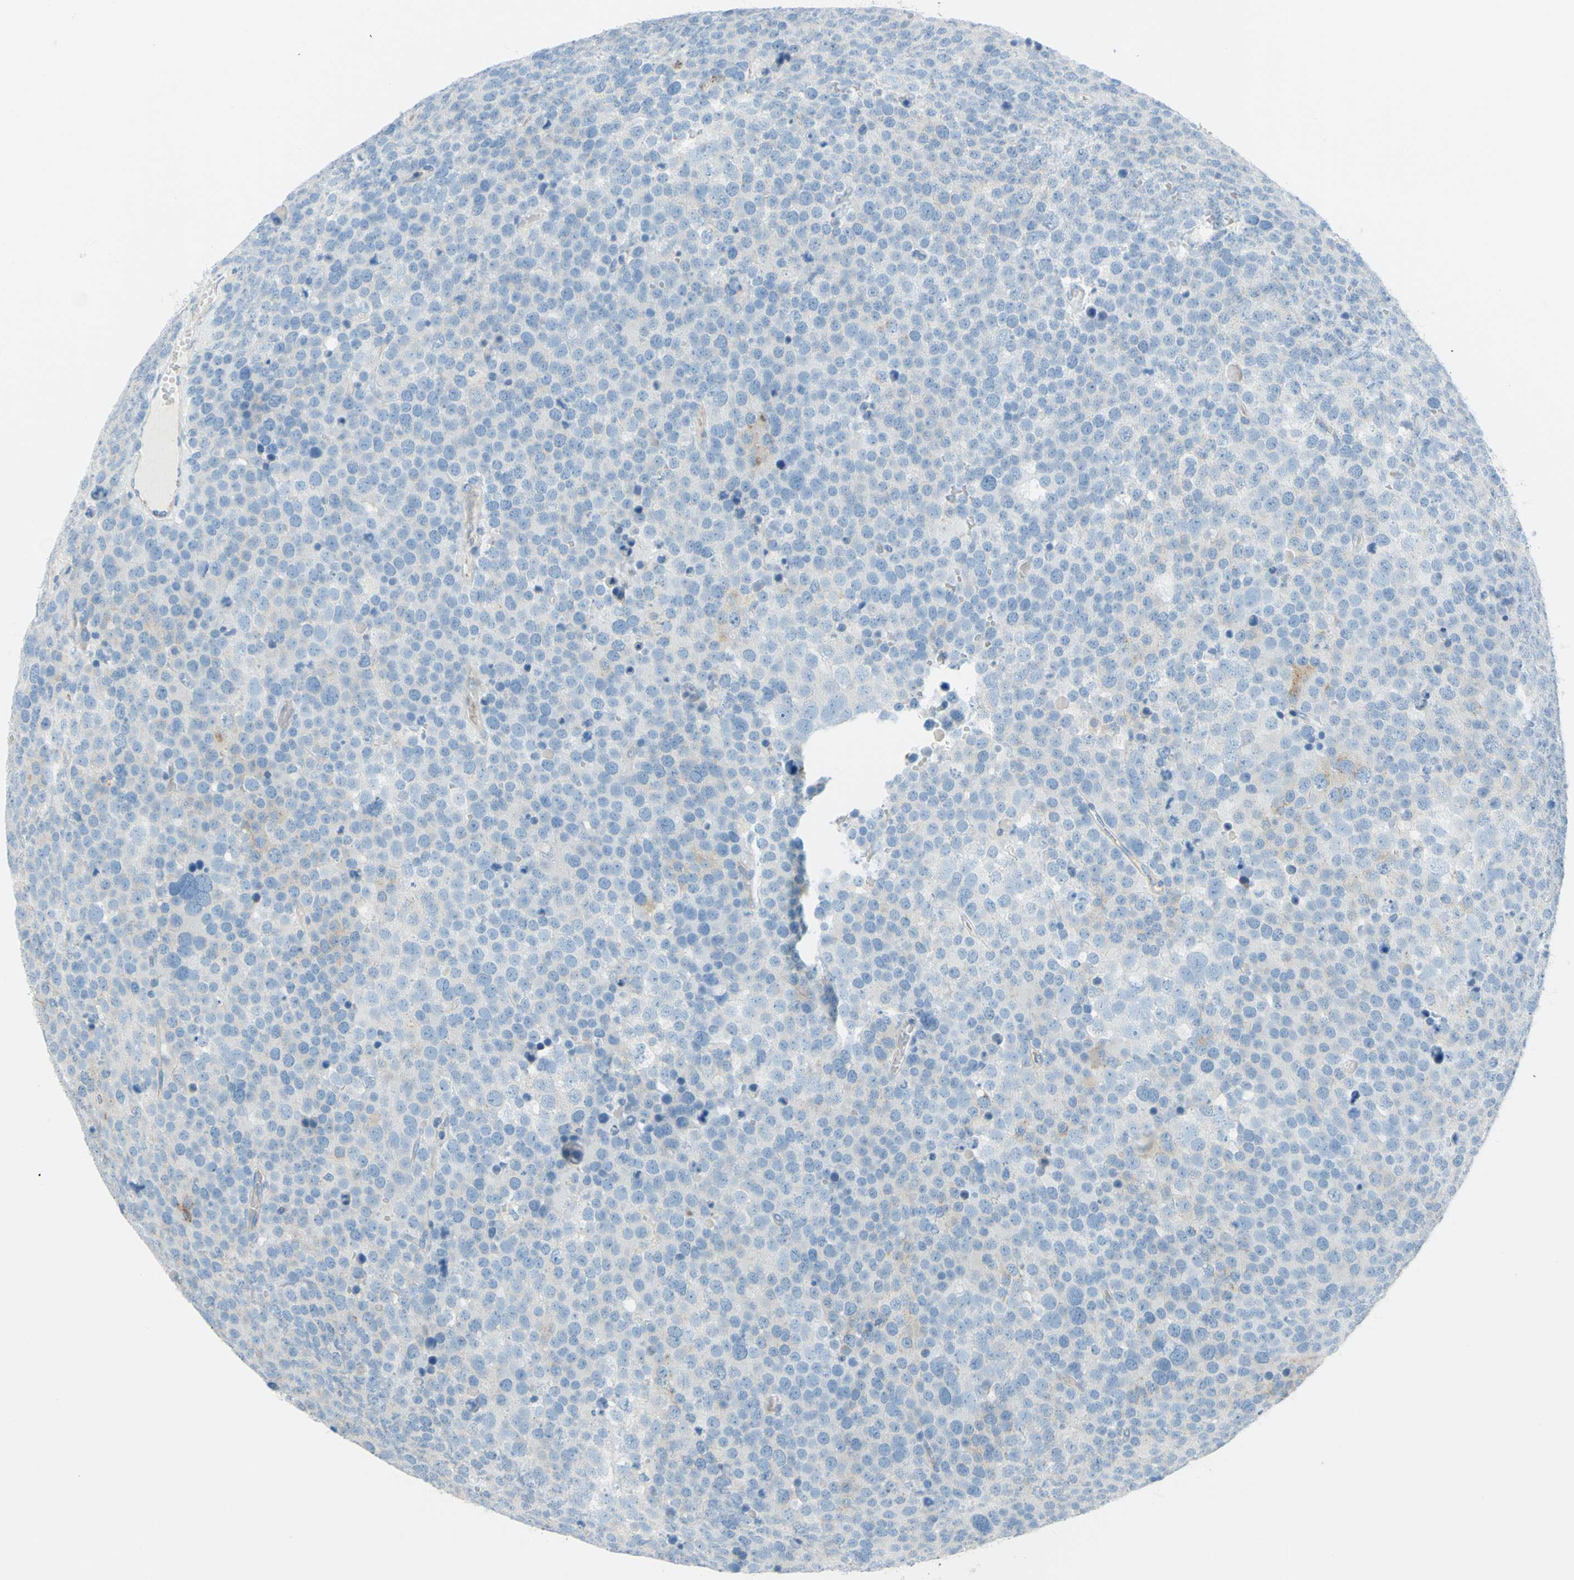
{"staining": {"intensity": "negative", "quantity": "none", "location": "none"}, "tissue": "testis cancer", "cell_type": "Tumor cells", "image_type": "cancer", "snomed": [{"axis": "morphology", "description": "Seminoma, NOS"}, {"axis": "topography", "description": "Testis"}], "caption": "IHC of human testis cancer (seminoma) shows no positivity in tumor cells. (DAB (3,3'-diaminobenzidine) immunohistochemistry (IHC) with hematoxylin counter stain).", "gene": "FRMD4B", "patient": {"sex": "male", "age": 71}}